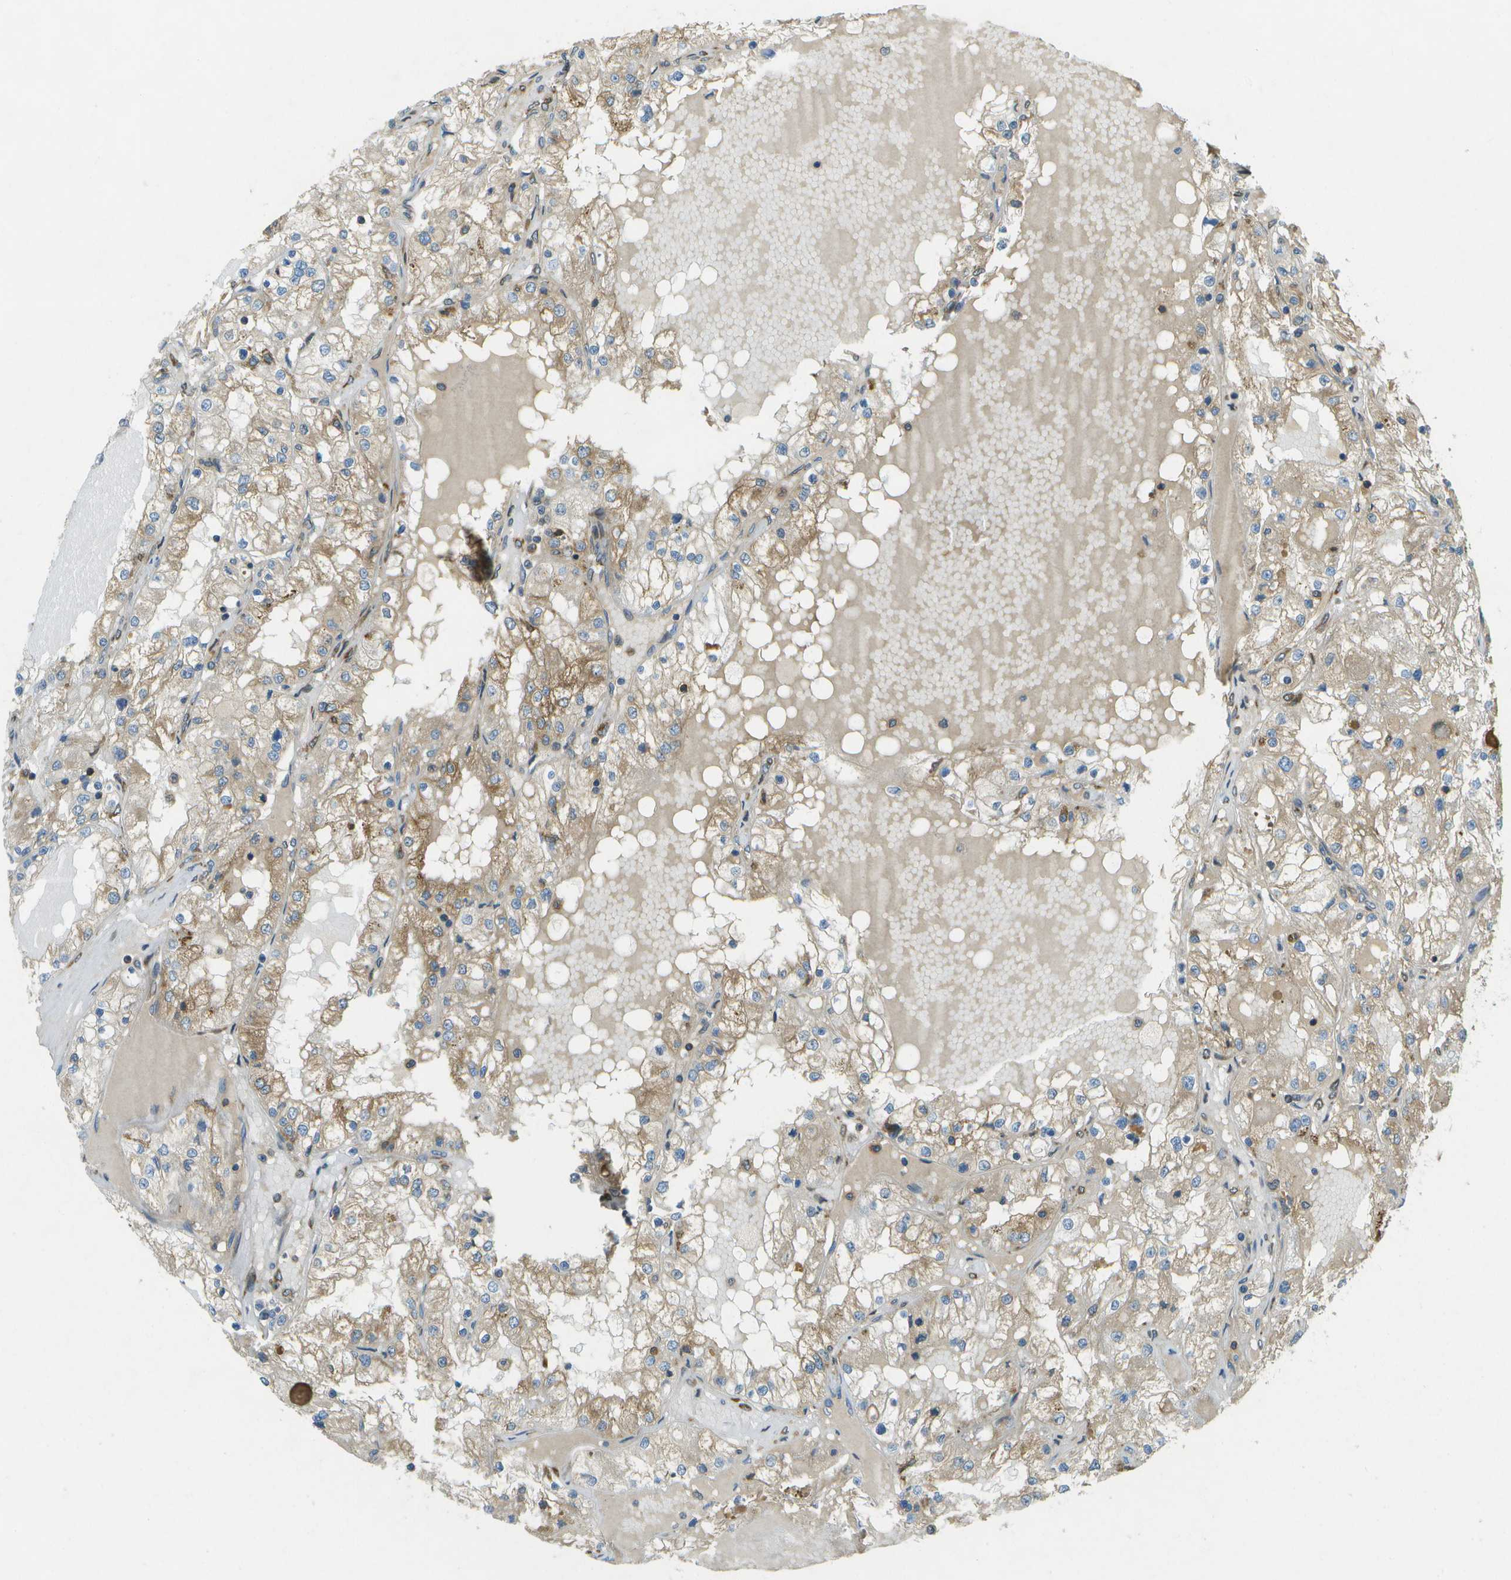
{"staining": {"intensity": "weak", "quantity": "25%-75%", "location": "cytoplasmic/membranous"}, "tissue": "renal cancer", "cell_type": "Tumor cells", "image_type": "cancer", "snomed": [{"axis": "morphology", "description": "Adenocarcinoma, NOS"}, {"axis": "topography", "description": "Kidney"}], "caption": "There is low levels of weak cytoplasmic/membranous expression in tumor cells of renal cancer, as demonstrated by immunohistochemical staining (brown color).", "gene": "TMTC1", "patient": {"sex": "male", "age": 68}}